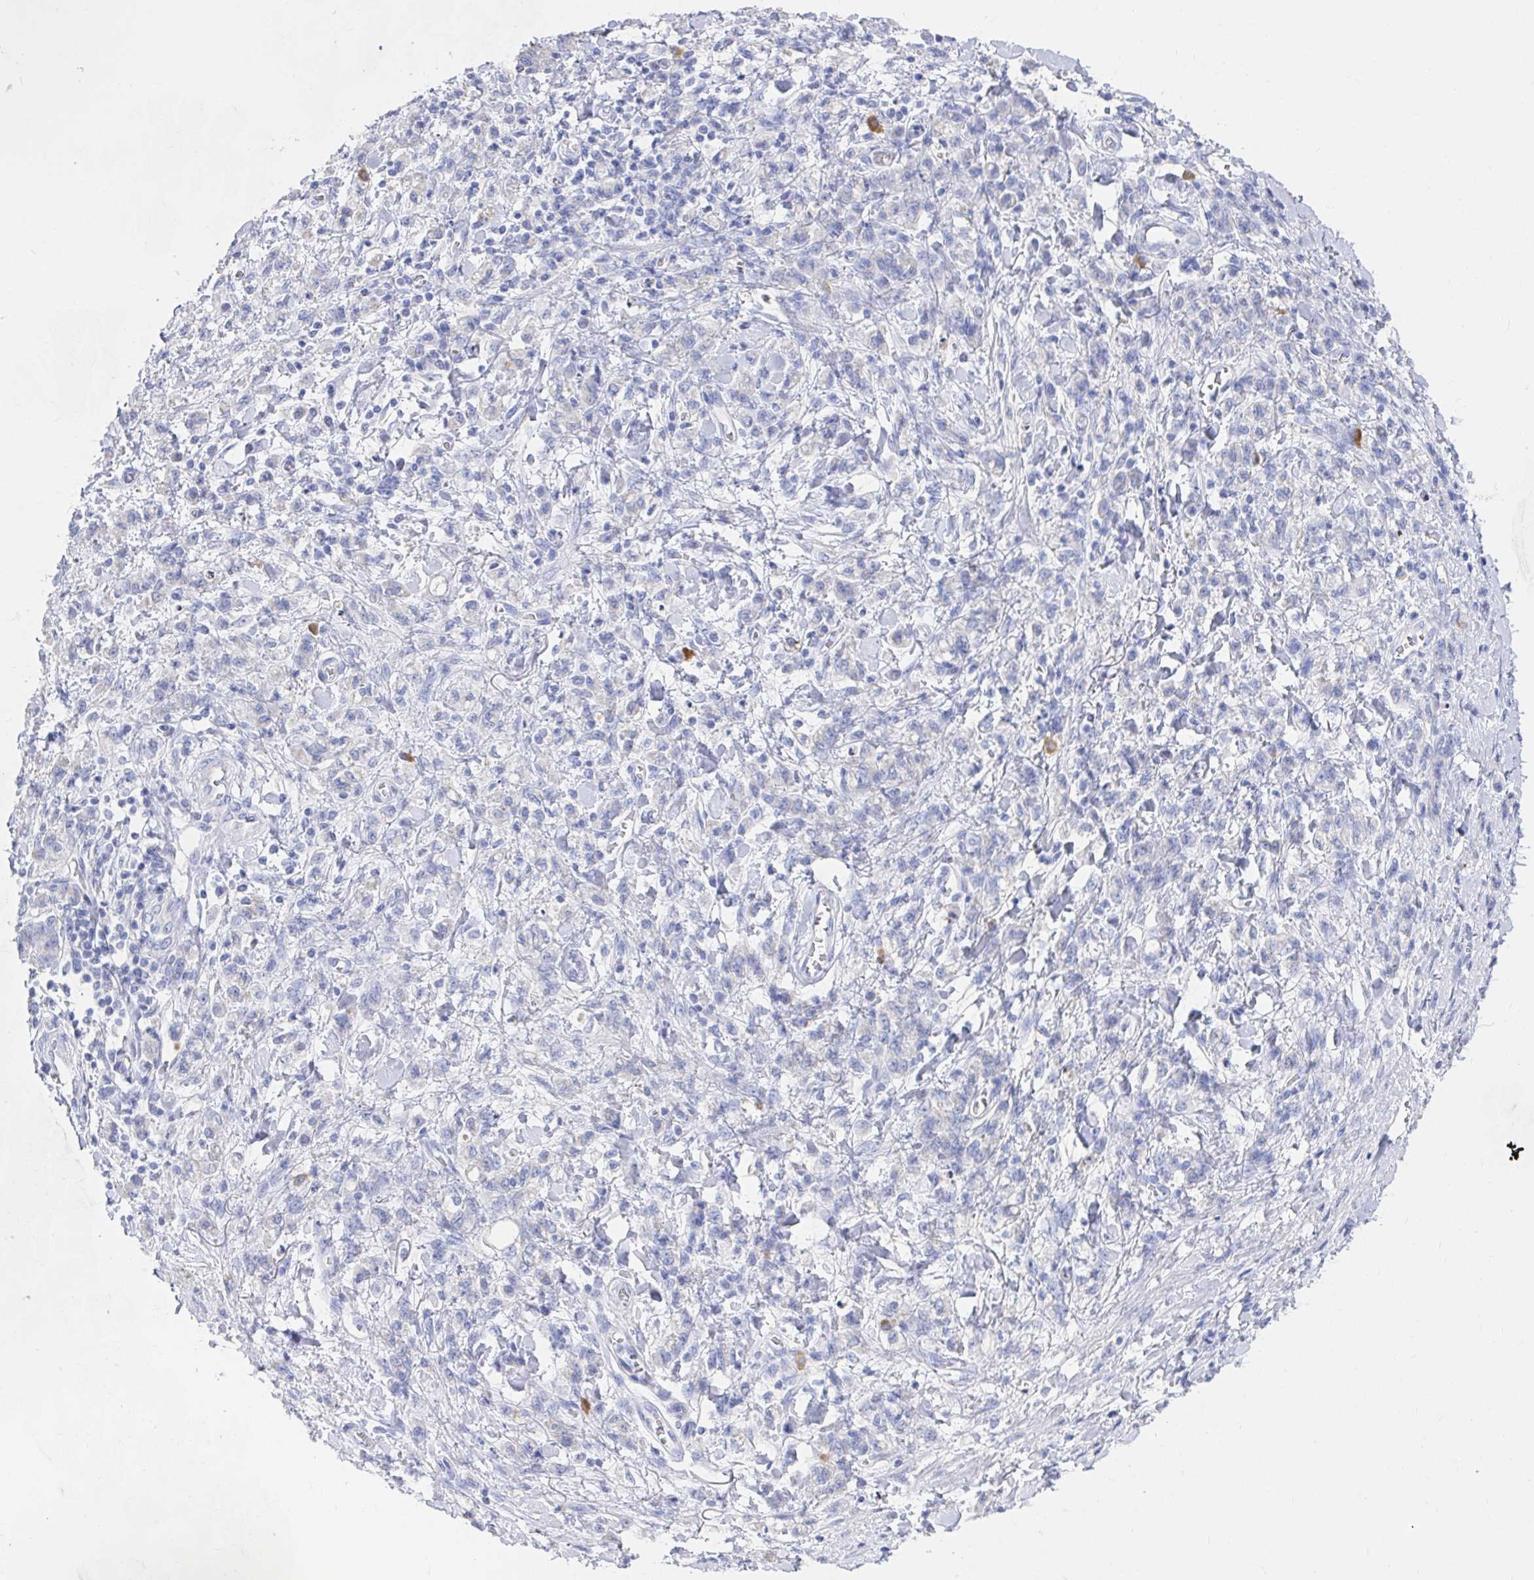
{"staining": {"intensity": "negative", "quantity": "none", "location": "none"}, "tissue": "stomach cancer", "cell_type": "Tumor cells", "image_type": "cancer", "snomed": [{"axis": "morphology", "description": "Adenocarcinoma, NOS"}, {"axis": "topography", "description": "Stomach"}], "caption": "Tumor cells show no significant expression in stomach cancer. Brightfield microscopy of IHC stained with DAB (3,3'-diaminobenzidine) (brown) and hematoxylin (blue), captured at high magnification.", "gene": "LAMC3", "patient": {"sex": "male", "age": 77}}